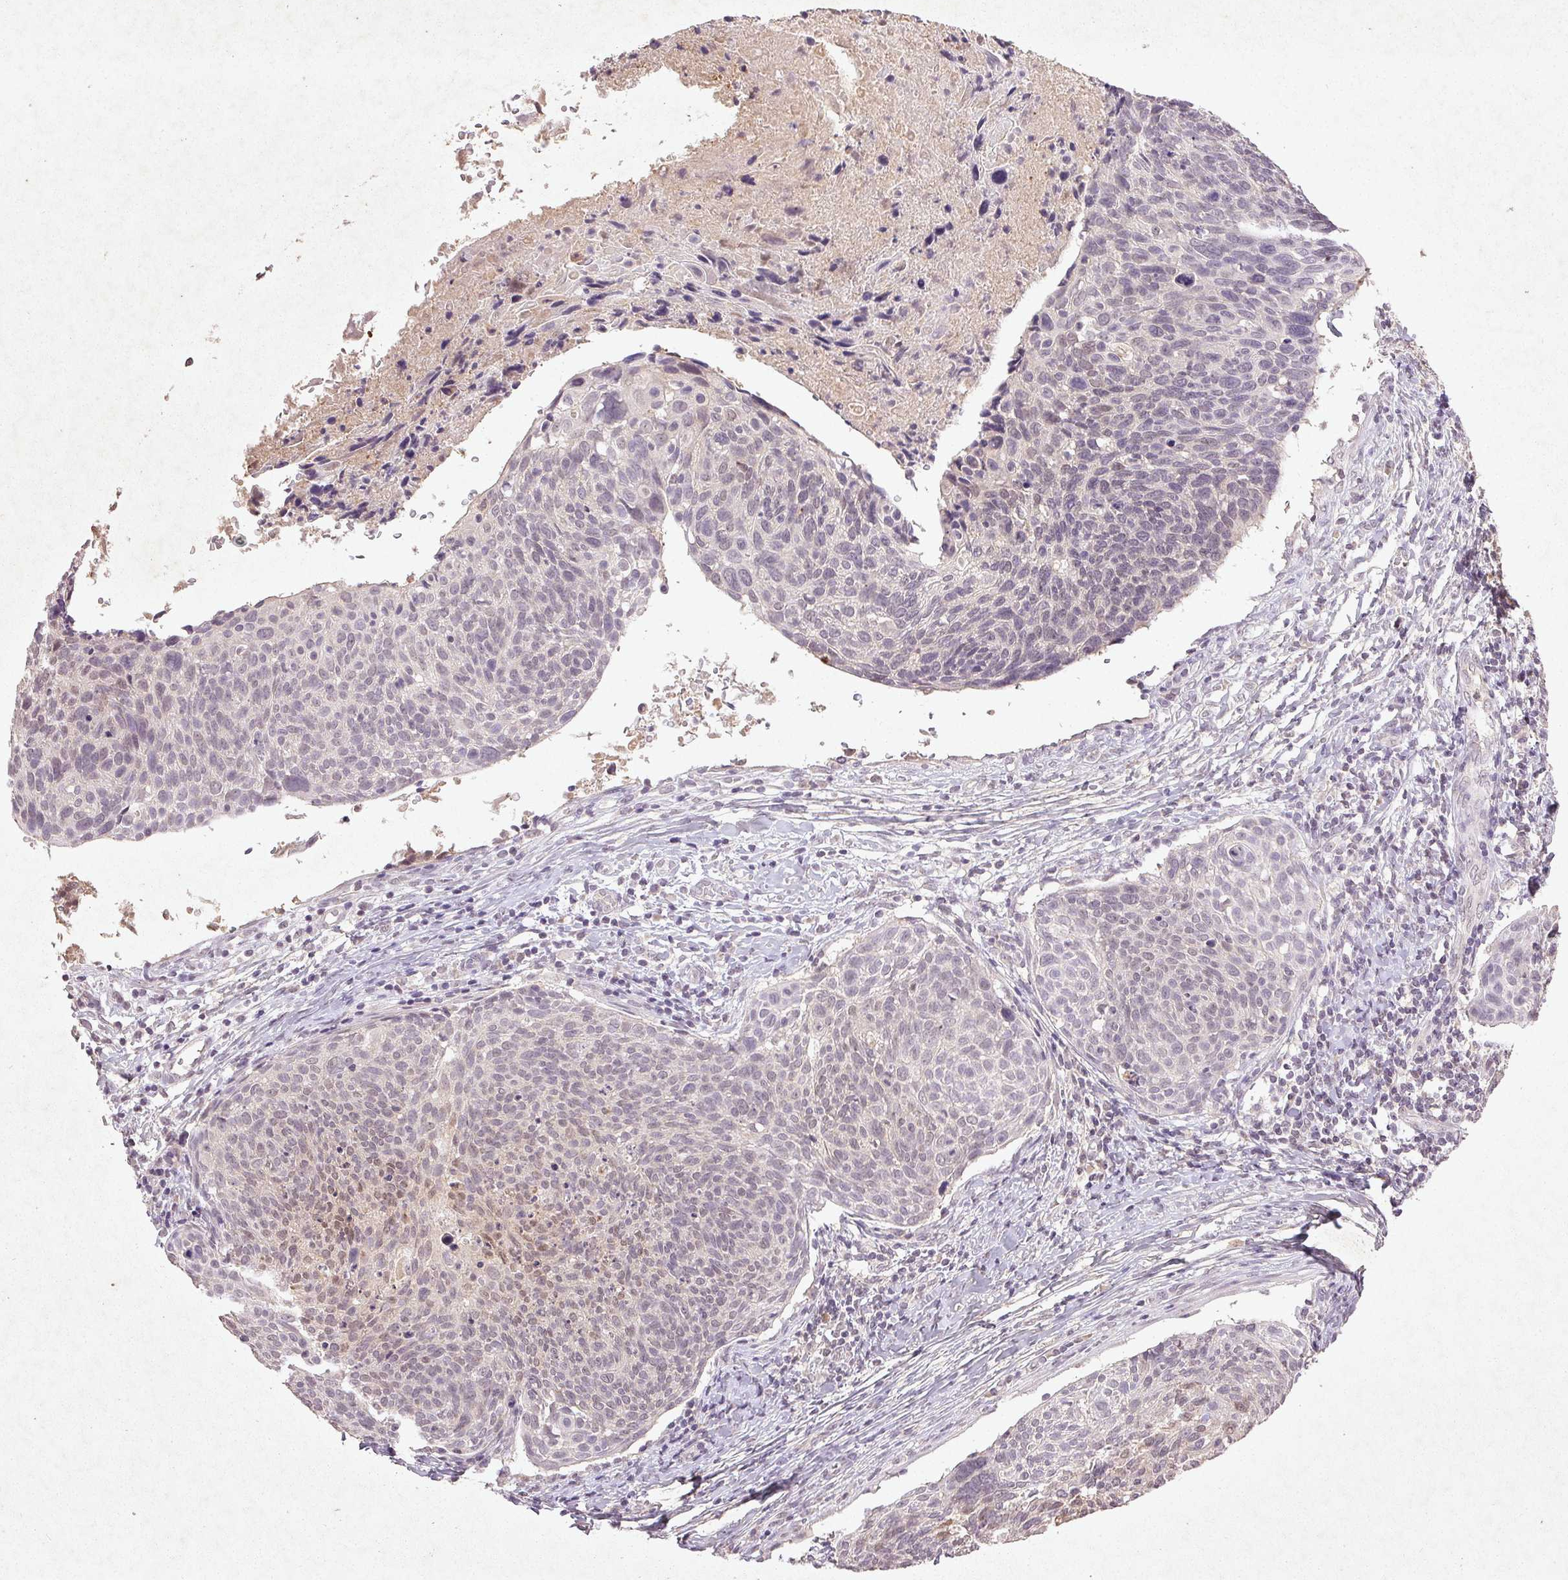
{"staining": {"intensity": "negative", "quantity": "none", "location": "none"}, "tissue": "cervical cancer", "cell_type": "Tumor cells", "image_type": "cancer", "snomed": [{"axis": "morphology", "description": "Squamous cell carcinoma, NOS"}, {"axis": "topography", "description": "Cervix"}], "caption": "Image shows no protein expression in tumor cells of cervical cancer tissue.", "gene": "FAM168B", "patient": {"sex": "female", "age": 49}}